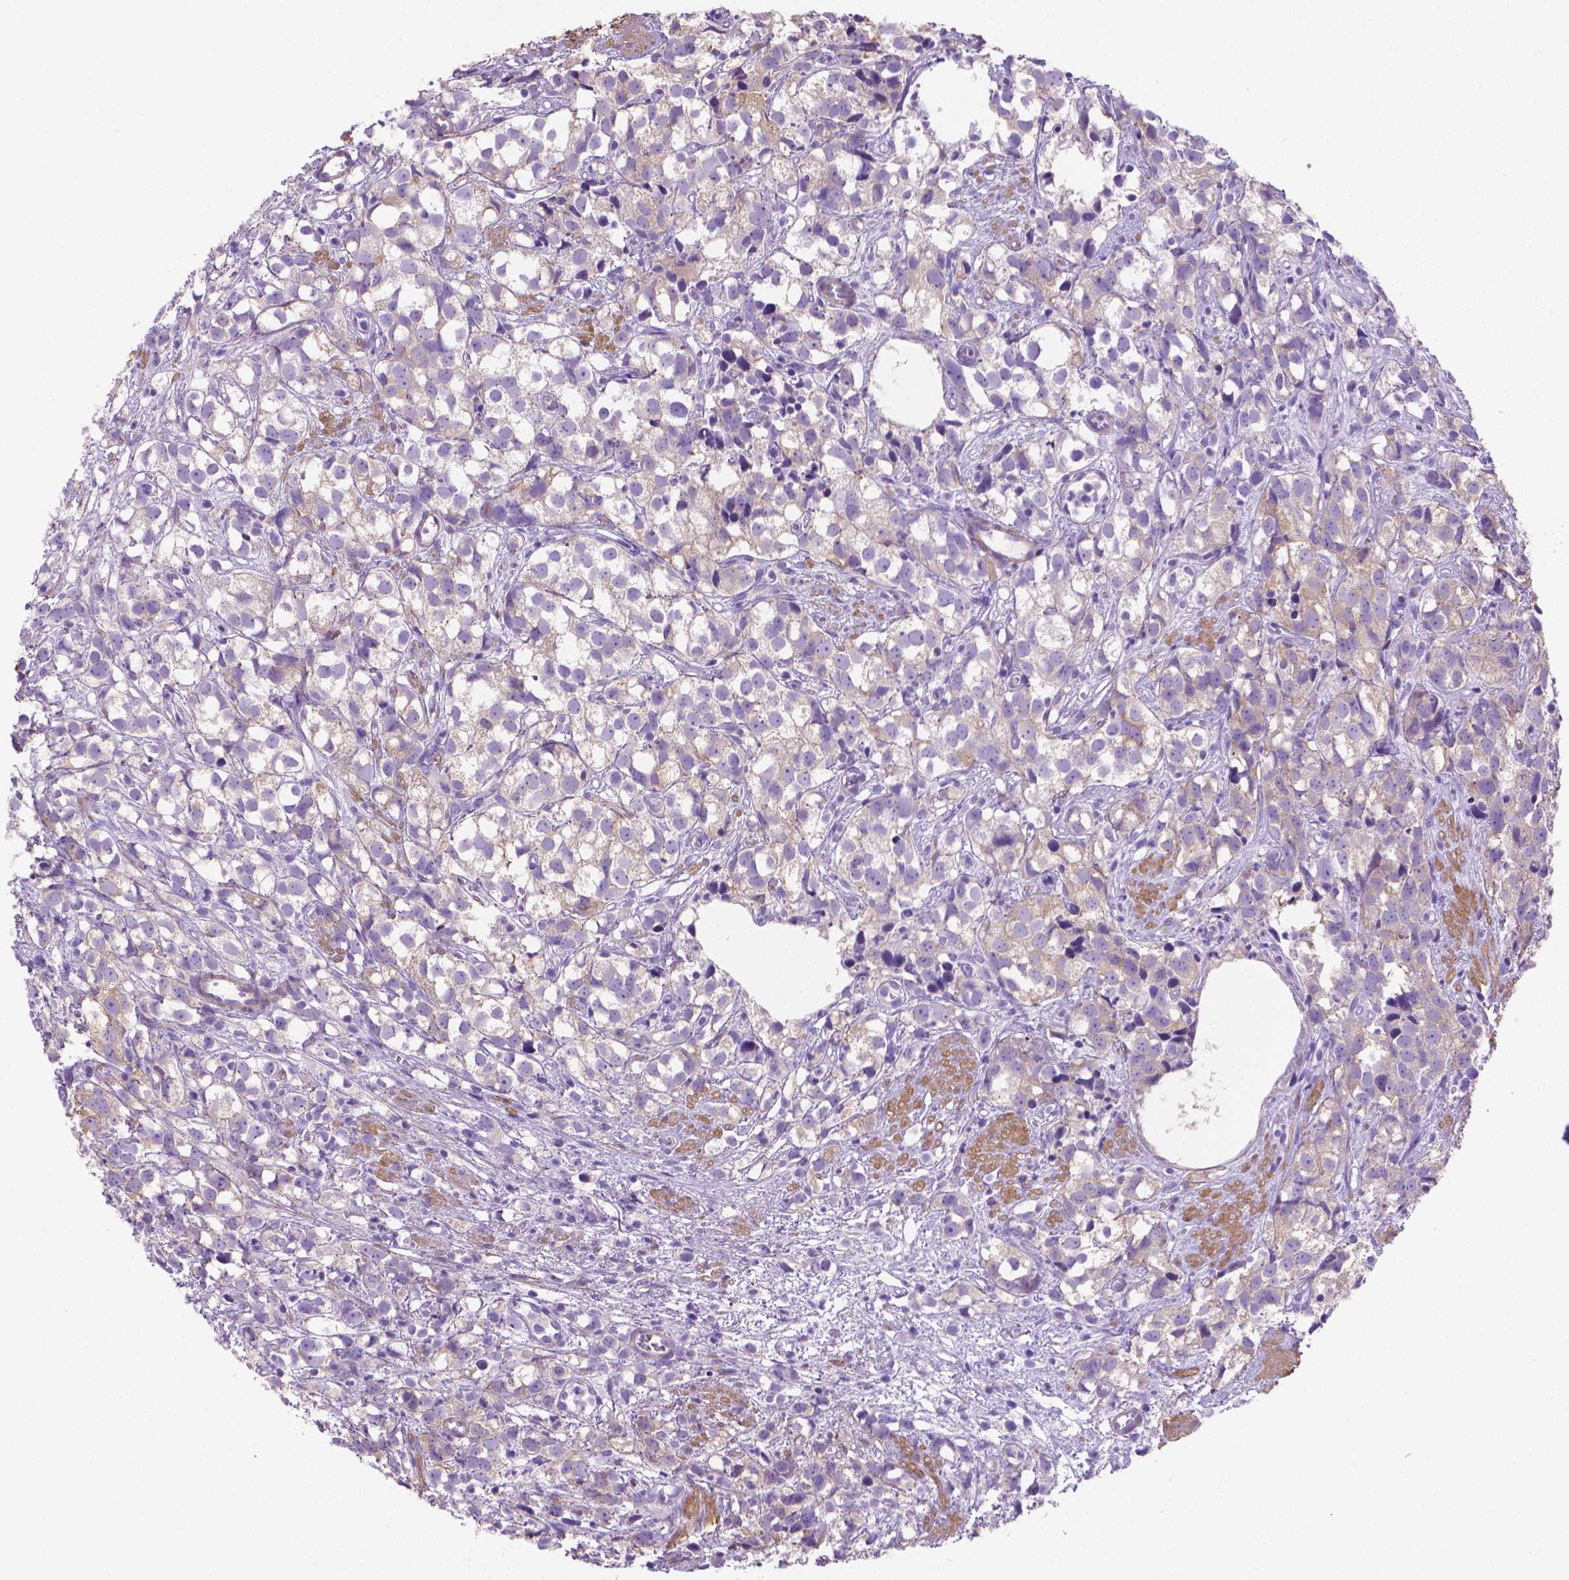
{"staining": {"intensity": "weak", "quantity": "<25%", "location": "cytoplasmic/membranous"}, "tissue": "prostate cancer", "cell_type": "Tumor cells", "image_type": "cancer", "snomed": [{"axis": "morphology", "description": "Adenocarcinoma, High grade"}, {"axis": "topography", "description": "Prostate"}], "caption": "Protein analysis of prostate cancer (high-grade adenocarcinoma) shows no significant positivity in tumor cells.", "gene": "FASN", "patient": {"sex": "male", "age": 68}}